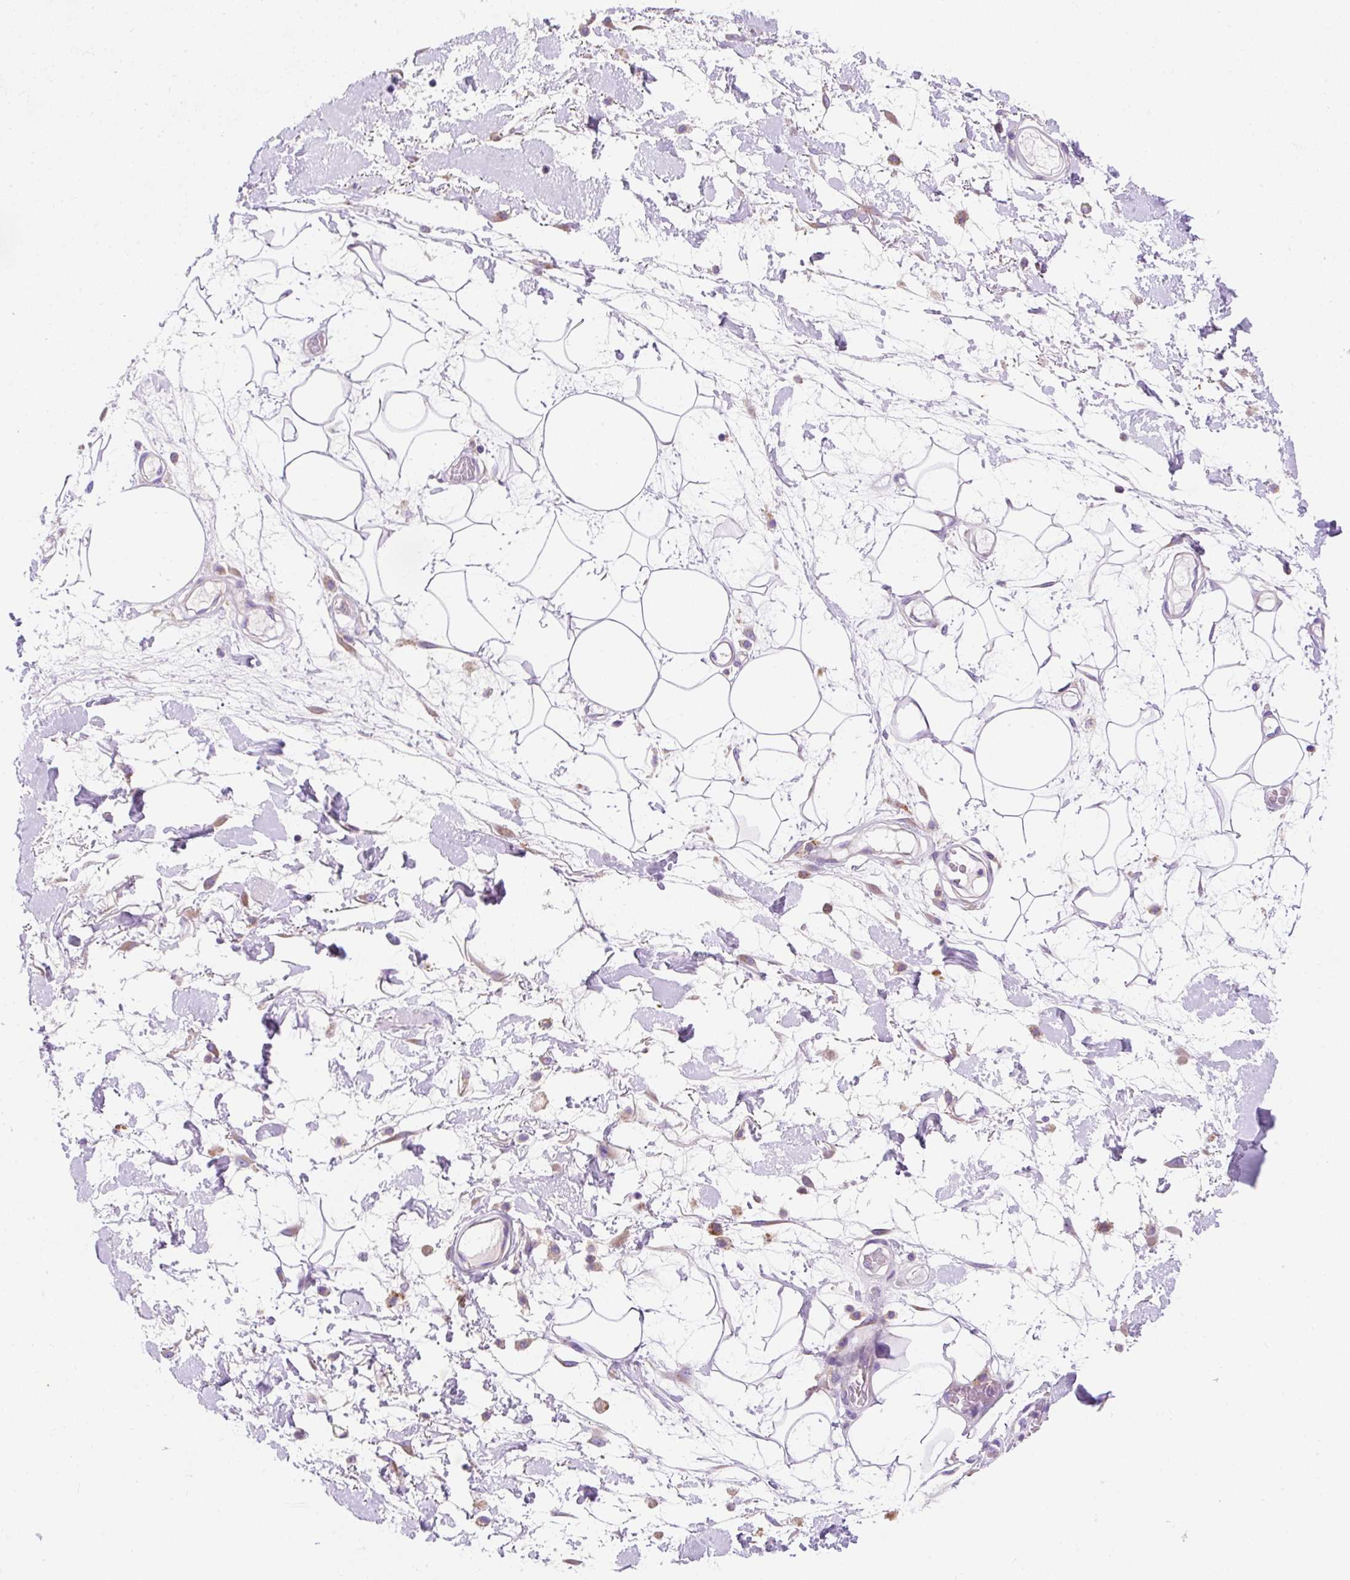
{"staining": {"intensity": "negative", "quantity": "none", "location": "none"}, "tissue": "adipose tissue", "cell_type": "Adipocytes", "image_type": "normal", "snomed": [{"axis": "morphology", "description": "Normal tissue, NOS"}, {"axis": "topography", "description": "Vulva"}, {"axis": "topography", "description": "Peripheral nerve tissue"}], "caption": "This image is of normal adipose tissue stained with immunohistochemistry (IHC) to label a protein in brown with the nuclei are counter-stained blue. There is no expression in adipocytes. (Stains: DAB (3,3'-diaminobenzidine) IHC with hematoxylin counter stain, Microscopy: brightfield microscopy at high magnification).", "gene": "OR4K15", "patient": {"sex": "female", "age": 68}}